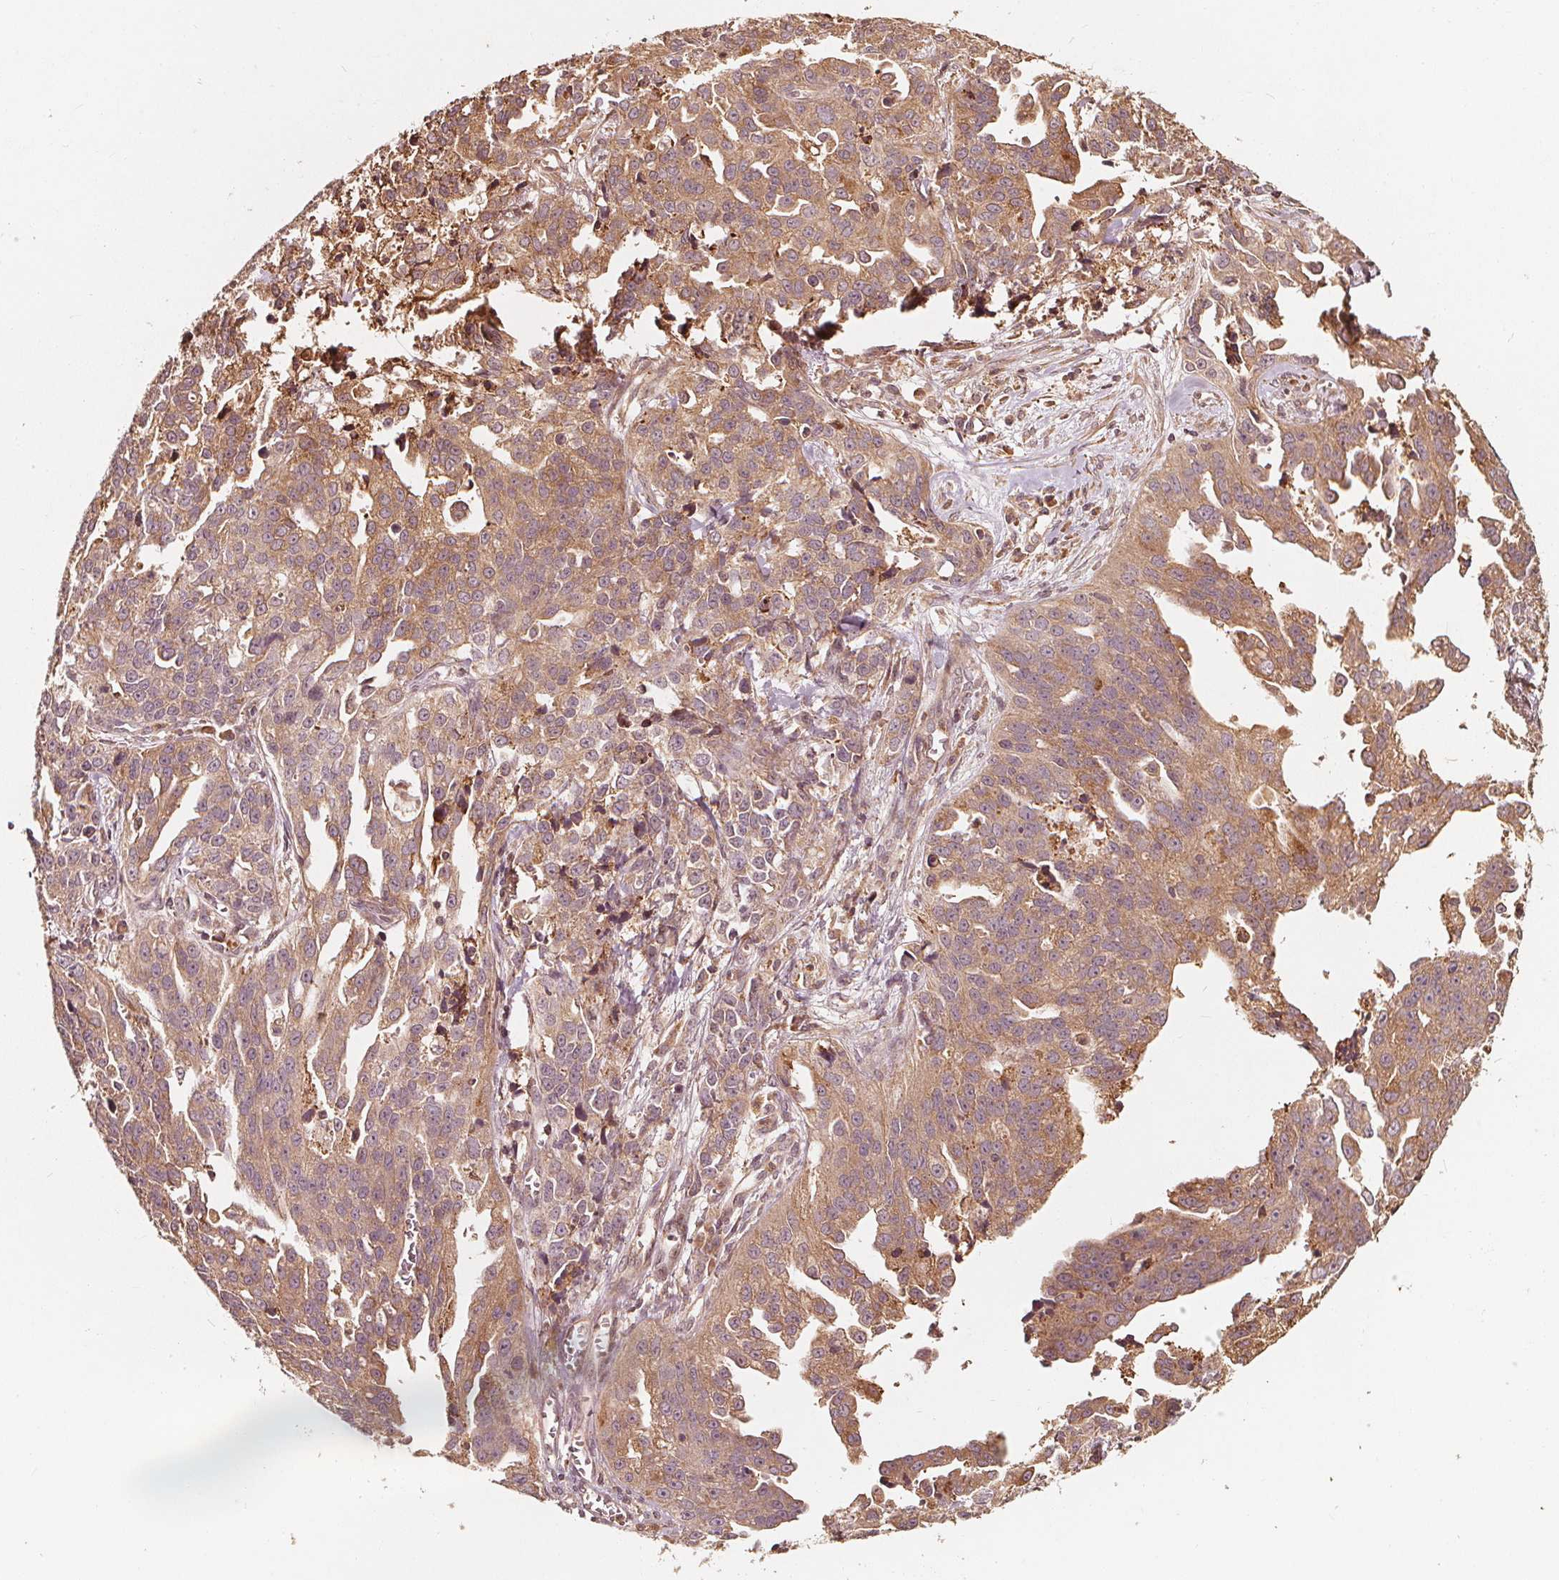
{"staining": {"intensity": "moderate", "quantity": ">75%", "location": "cytoplasmic/membranous"}, "tissue": "ovarian cancer", "cell_type": "Tumor cells", "image_type": "cancer", "snomed": [{"axis": "morphology", "description": "Cystadenocarcinoma, serous, NOS"}, {"axis": "topography", "description": "Ovary"}], "caption": "Ovarian cancer (serous cystadenocarcinoma) was stained to show a protein in brown. There is medium levels of moderate cytoplasmic/membranous staining in approximately >75% of tumor cells.", "gene": "NPC1", "patient": {"sex": "female", "age": 75}}